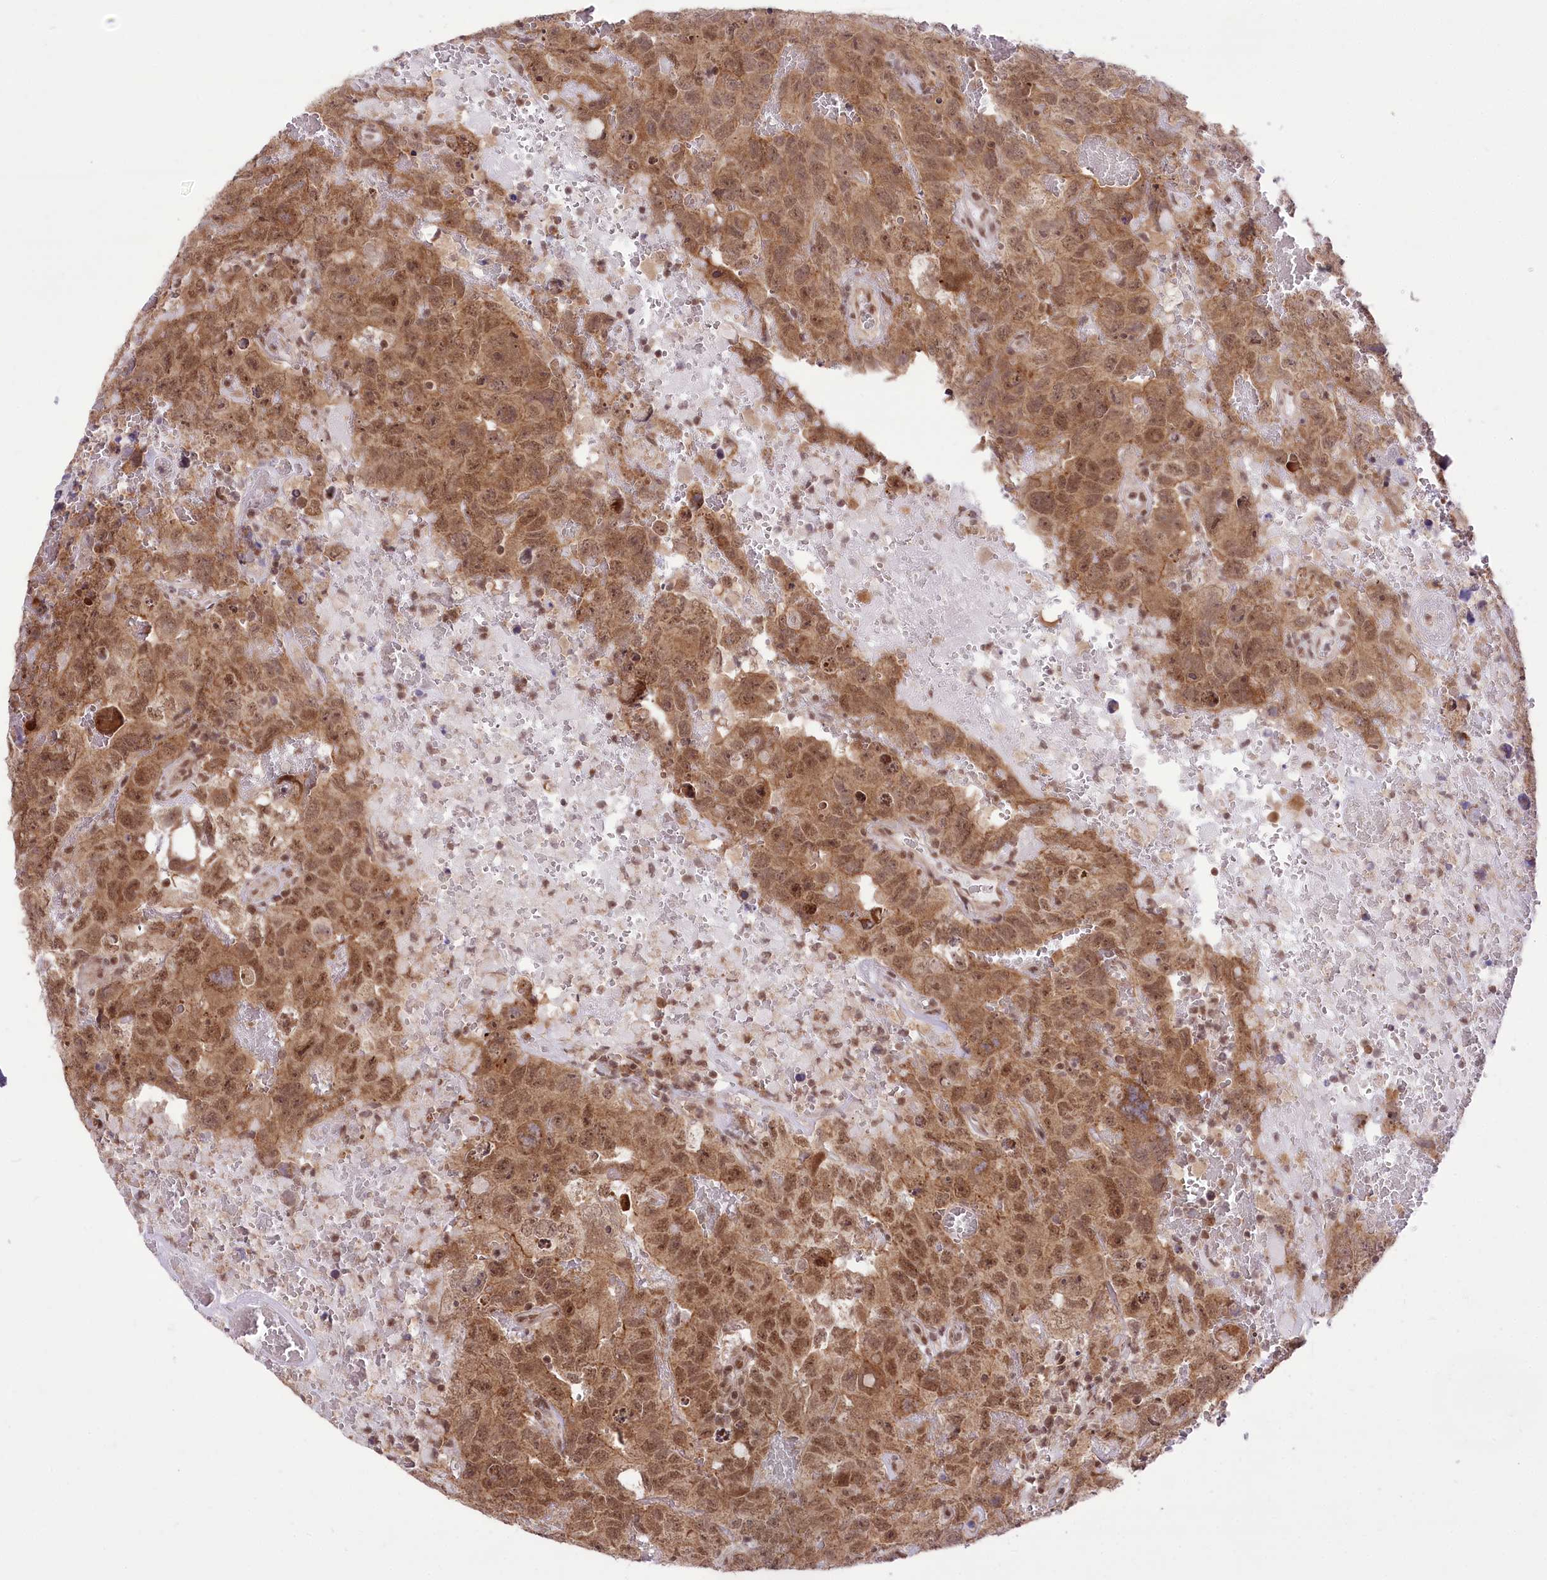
{"staining": {"intensity": "moderate", "quantity": ">75%", "location": "cytoplasmic/membranous,nuclear"}, "tissue": "testis cancer", "cell_type": "Tumor cells", "image_type": "cancer", "snomed": [{"axis": "morphology", "description": "Carcinoma, Embryonal, NOS"}, {"axis": "topography", "description": "Testis"}], "caption": "Brown immunohistochemical staining in human testis embryonal carcinoma exhibits moderate cytoplasmic/membranous and nuclear expression in about >75% of tumor cells. The staining was performed using DAB to visualize the protein expression in brown, while the nuclei were stained in blue with hematoxylin (Magnification: 20x).", "gene": "ZMAT2", "patient": {"sex": "male", "age": 45}}